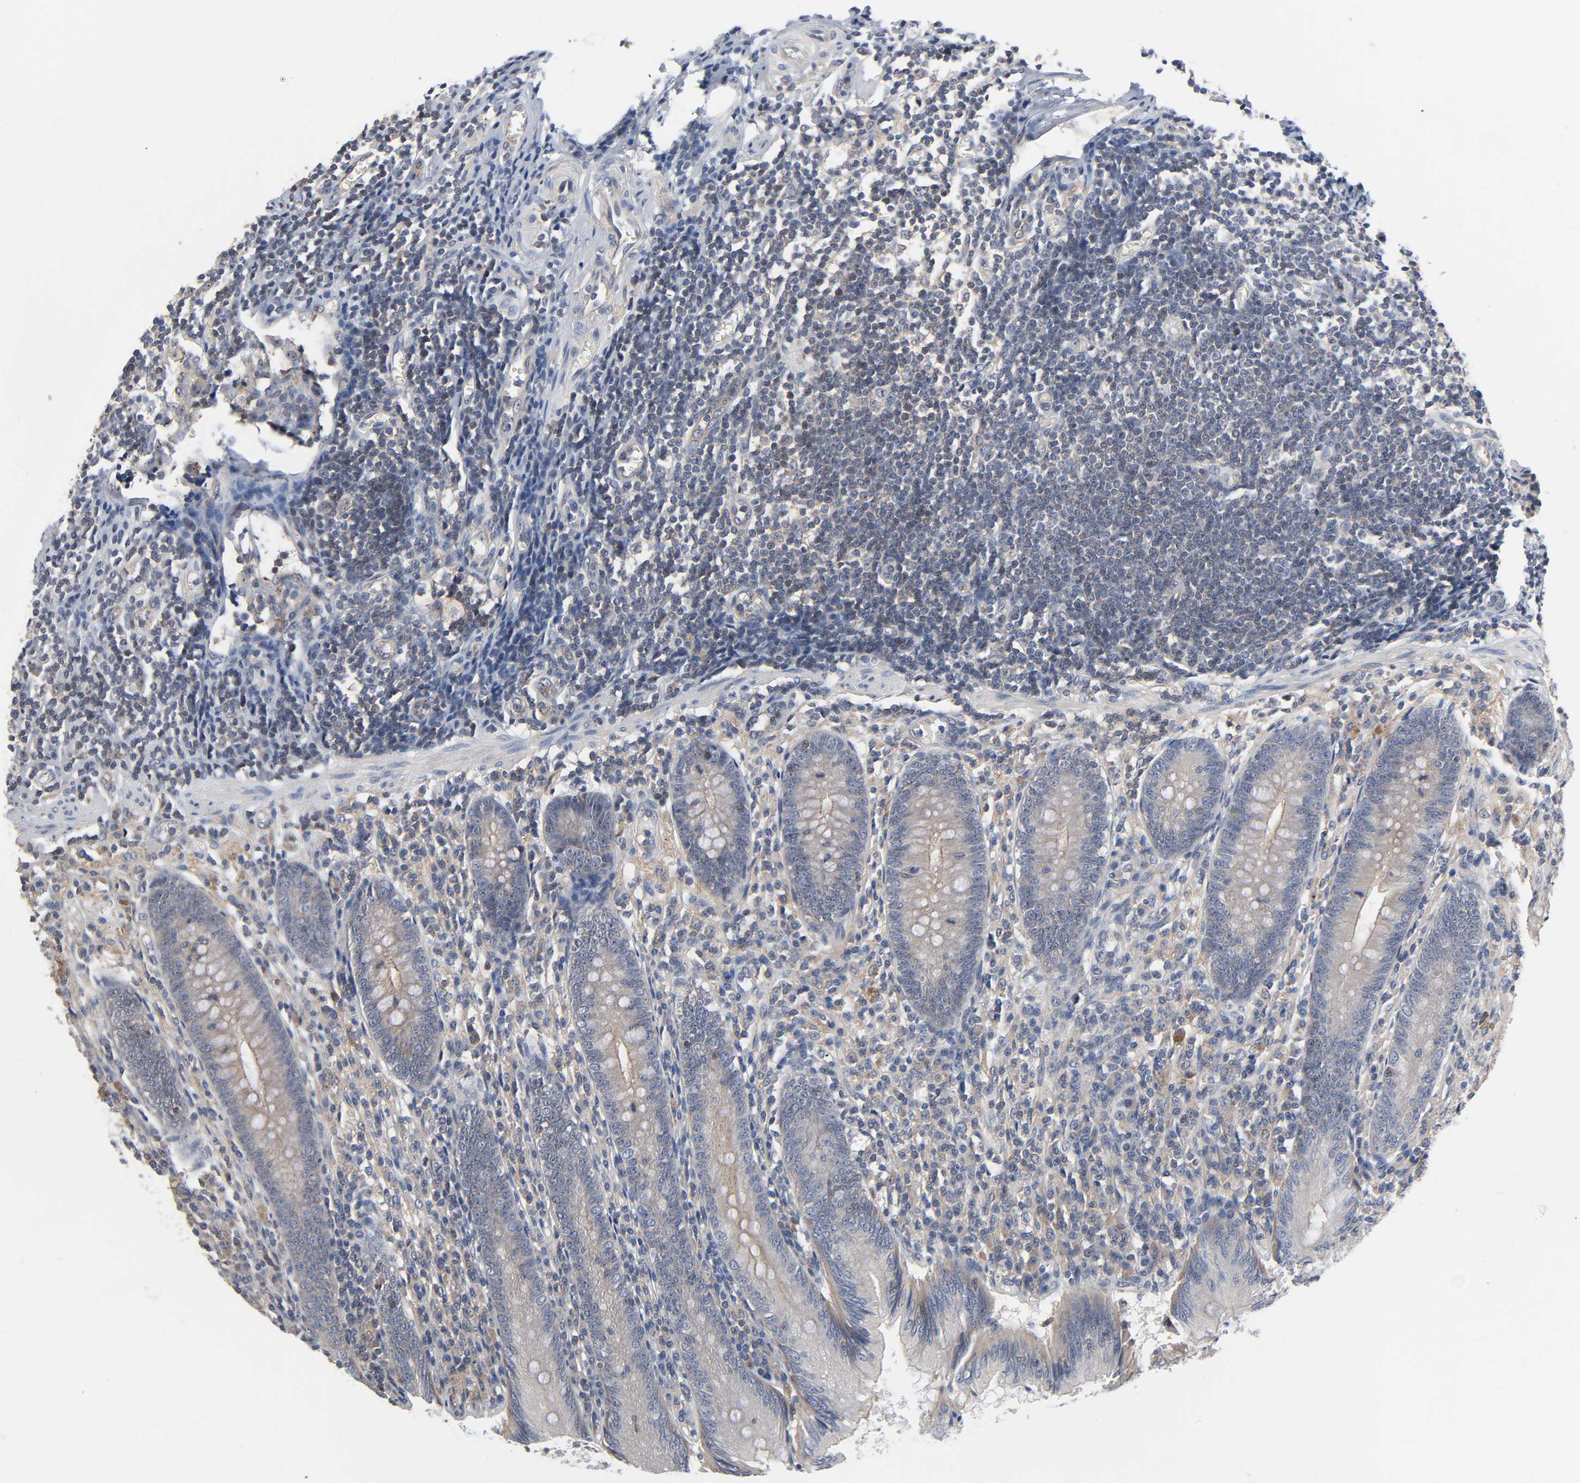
{"staining": {"intensity": "weak", "quantity": "25%-75%", "location": "cytoplasmic/membranous"}, "tissue": "appendix", "cell_type": "Glandular cells", "image_type": "normal", "snomed": [{"axis": "morphology", "description": "Normal tissue, NOS"}, {"axis": "morphology", "description": "Inflammation, NOS"}, {"axis": "topography", "description": "Appendix"}], "caption": "Glandular cells demonstrate weak cytoplasmic/membranous positivity in about 25%-75% of cells in unremarkable appendix.", "gene": "DDX10", "patient": {"sex": "male", "age": 46}}